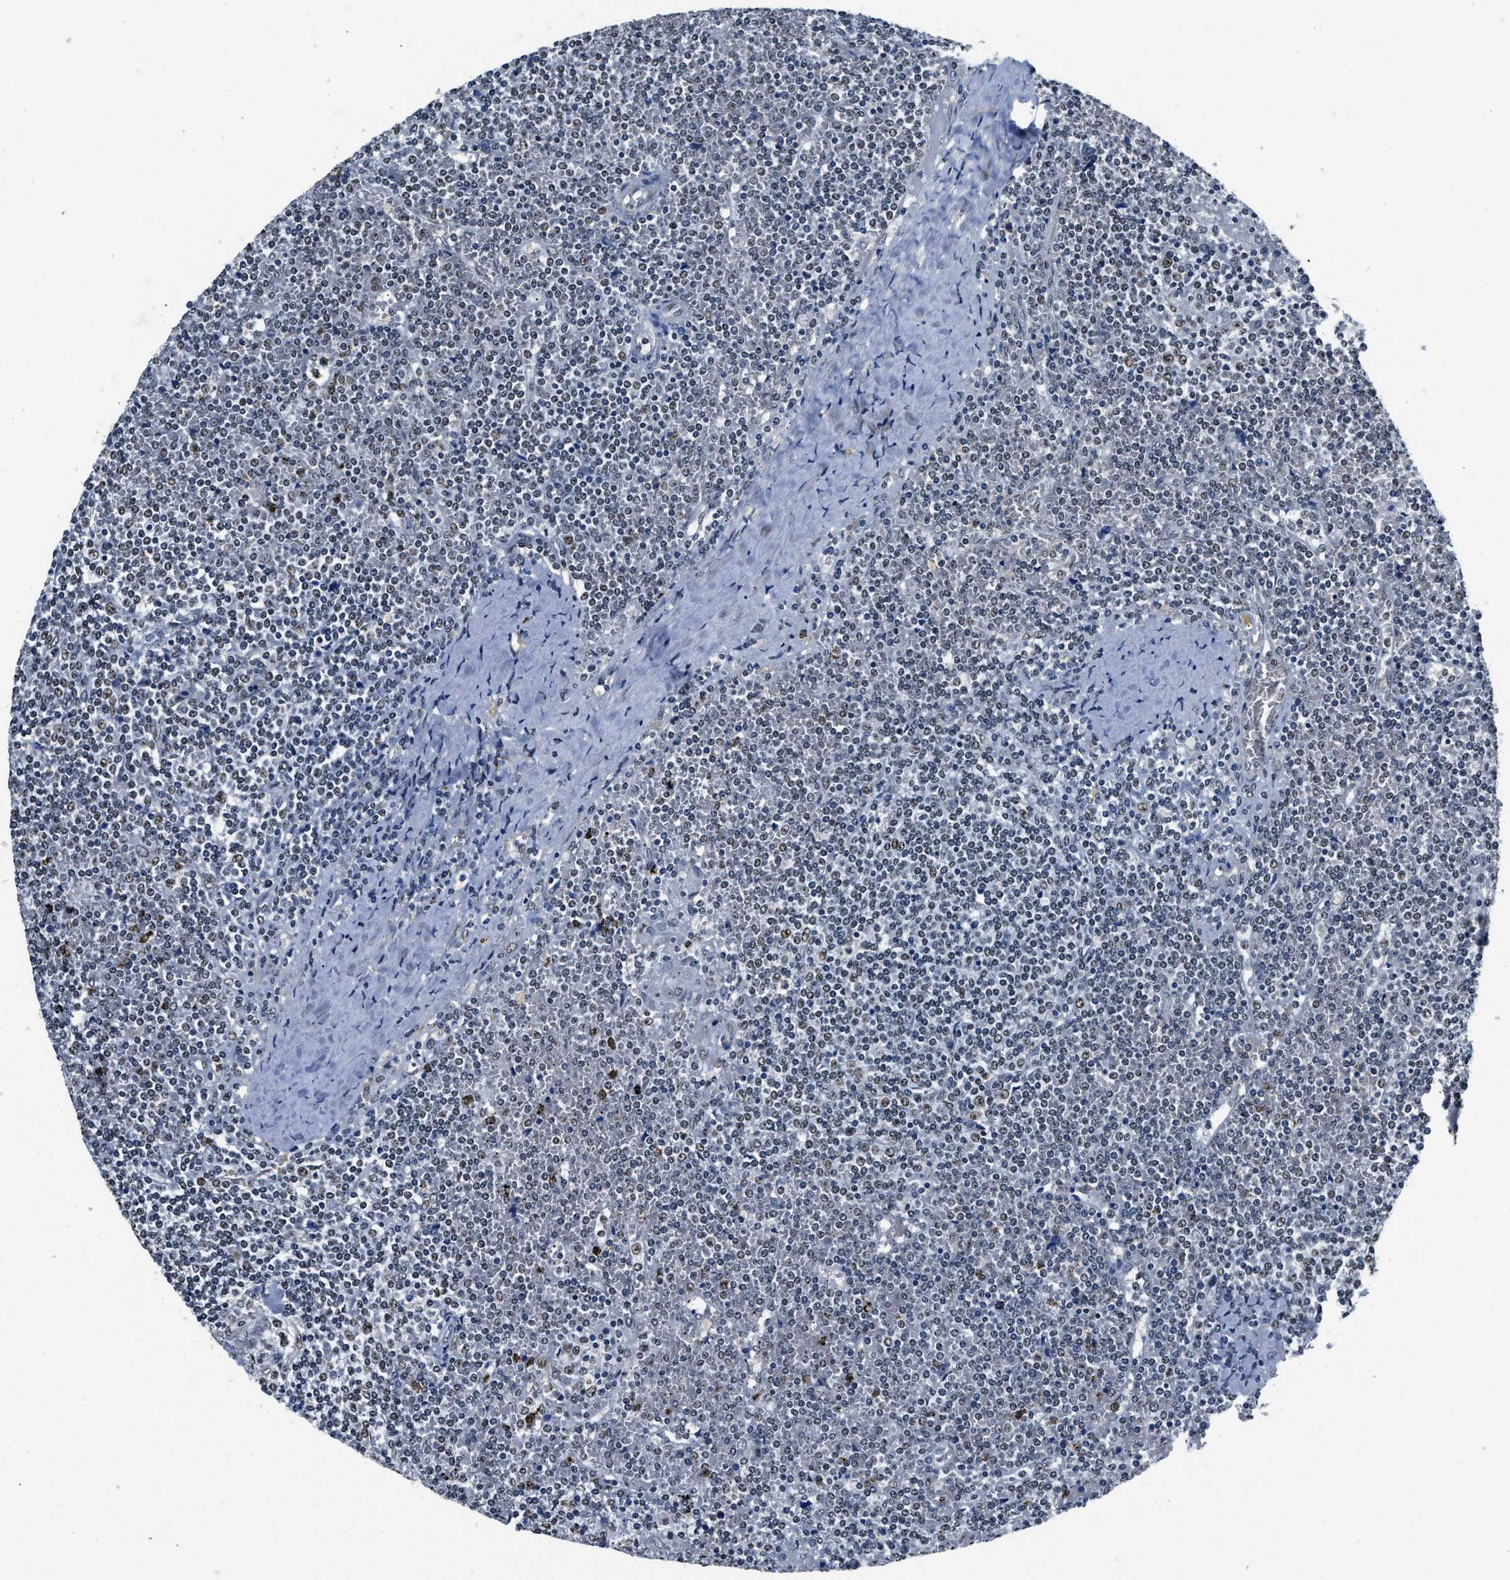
{"staining": {"intensity": "weak", "quantity": "<25%", "location": "nuclear"}, "tissue": "lymphoma", "cell_type": "Tumor cells", "image_type": "cancer", "snomed": [{"axis": "morphology", "description": "Malignant lymphoma, non-Hodgkin's type, Low grade"}, {"axis": "topography", "description": "Spleen"}], "caption": "DAB immunohistochemical staining of lymphoma reveals no significant expression in tumor cells. (DAB immunohistochemistry (IHC) with hematoxylin counter stain).", "gene": "CCNE1", "patient": {"sex": "female", "age": 19}}